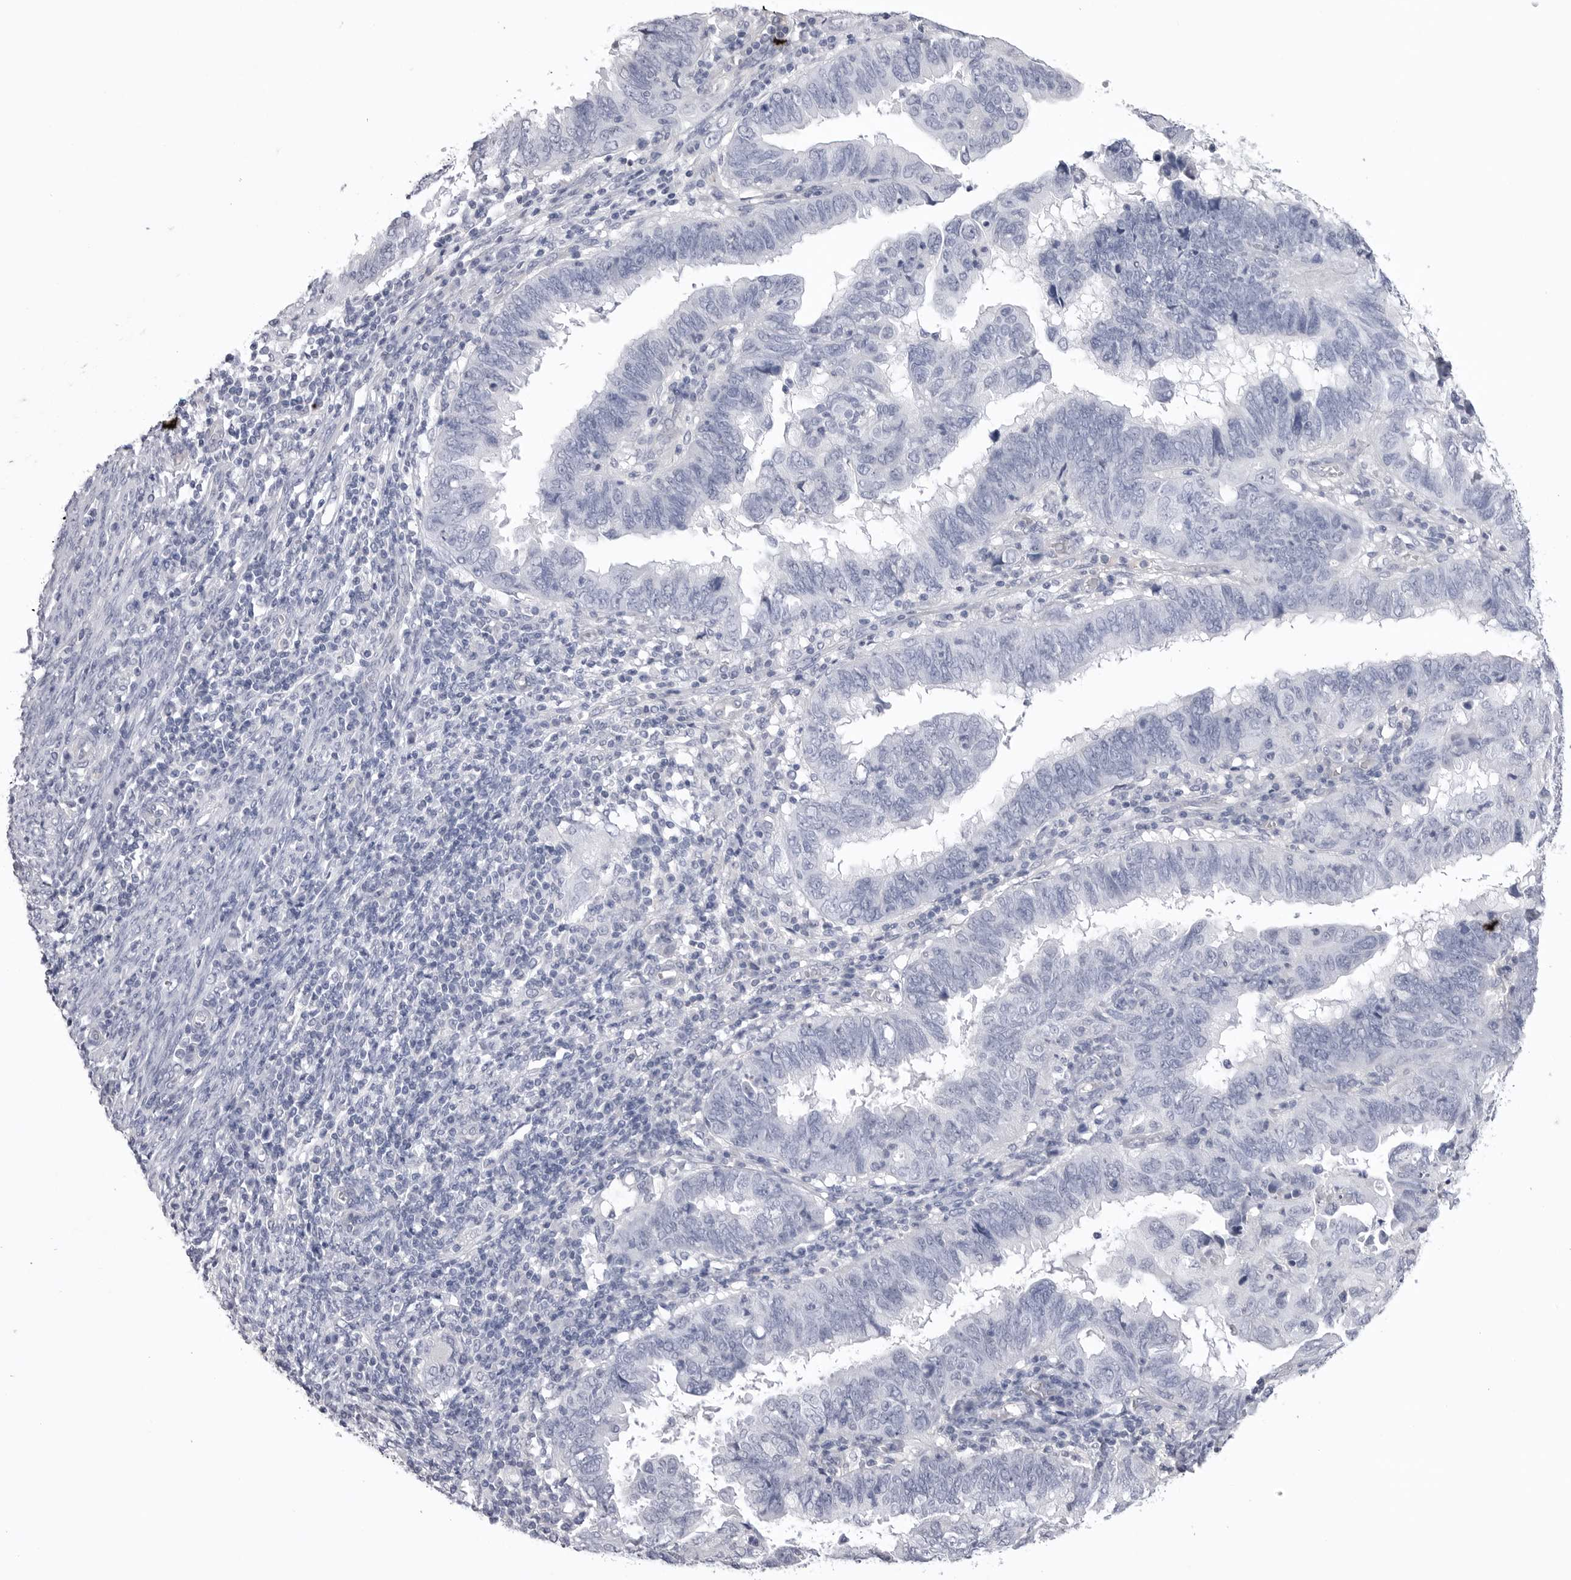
{"staining": {"intensity": "negative", "quantity": "none", "location": "none"}, "tissue": "endometrial cancer", "cell_type": "Tumor cells", "image_type": "cancer", "snomed": [{"axis": "morphology", "description": "Adenocarcinoma, NOS"}, {"axis": "topography", "description": "Uterus"}], "caption": "High power microscopy image of an IHC histopathology image of endometrial adenocarcinoma, revealing no significant expression in tumor cells.", "gene": "DLGAP3", "patient": {"sex": "female", "age": 77}}